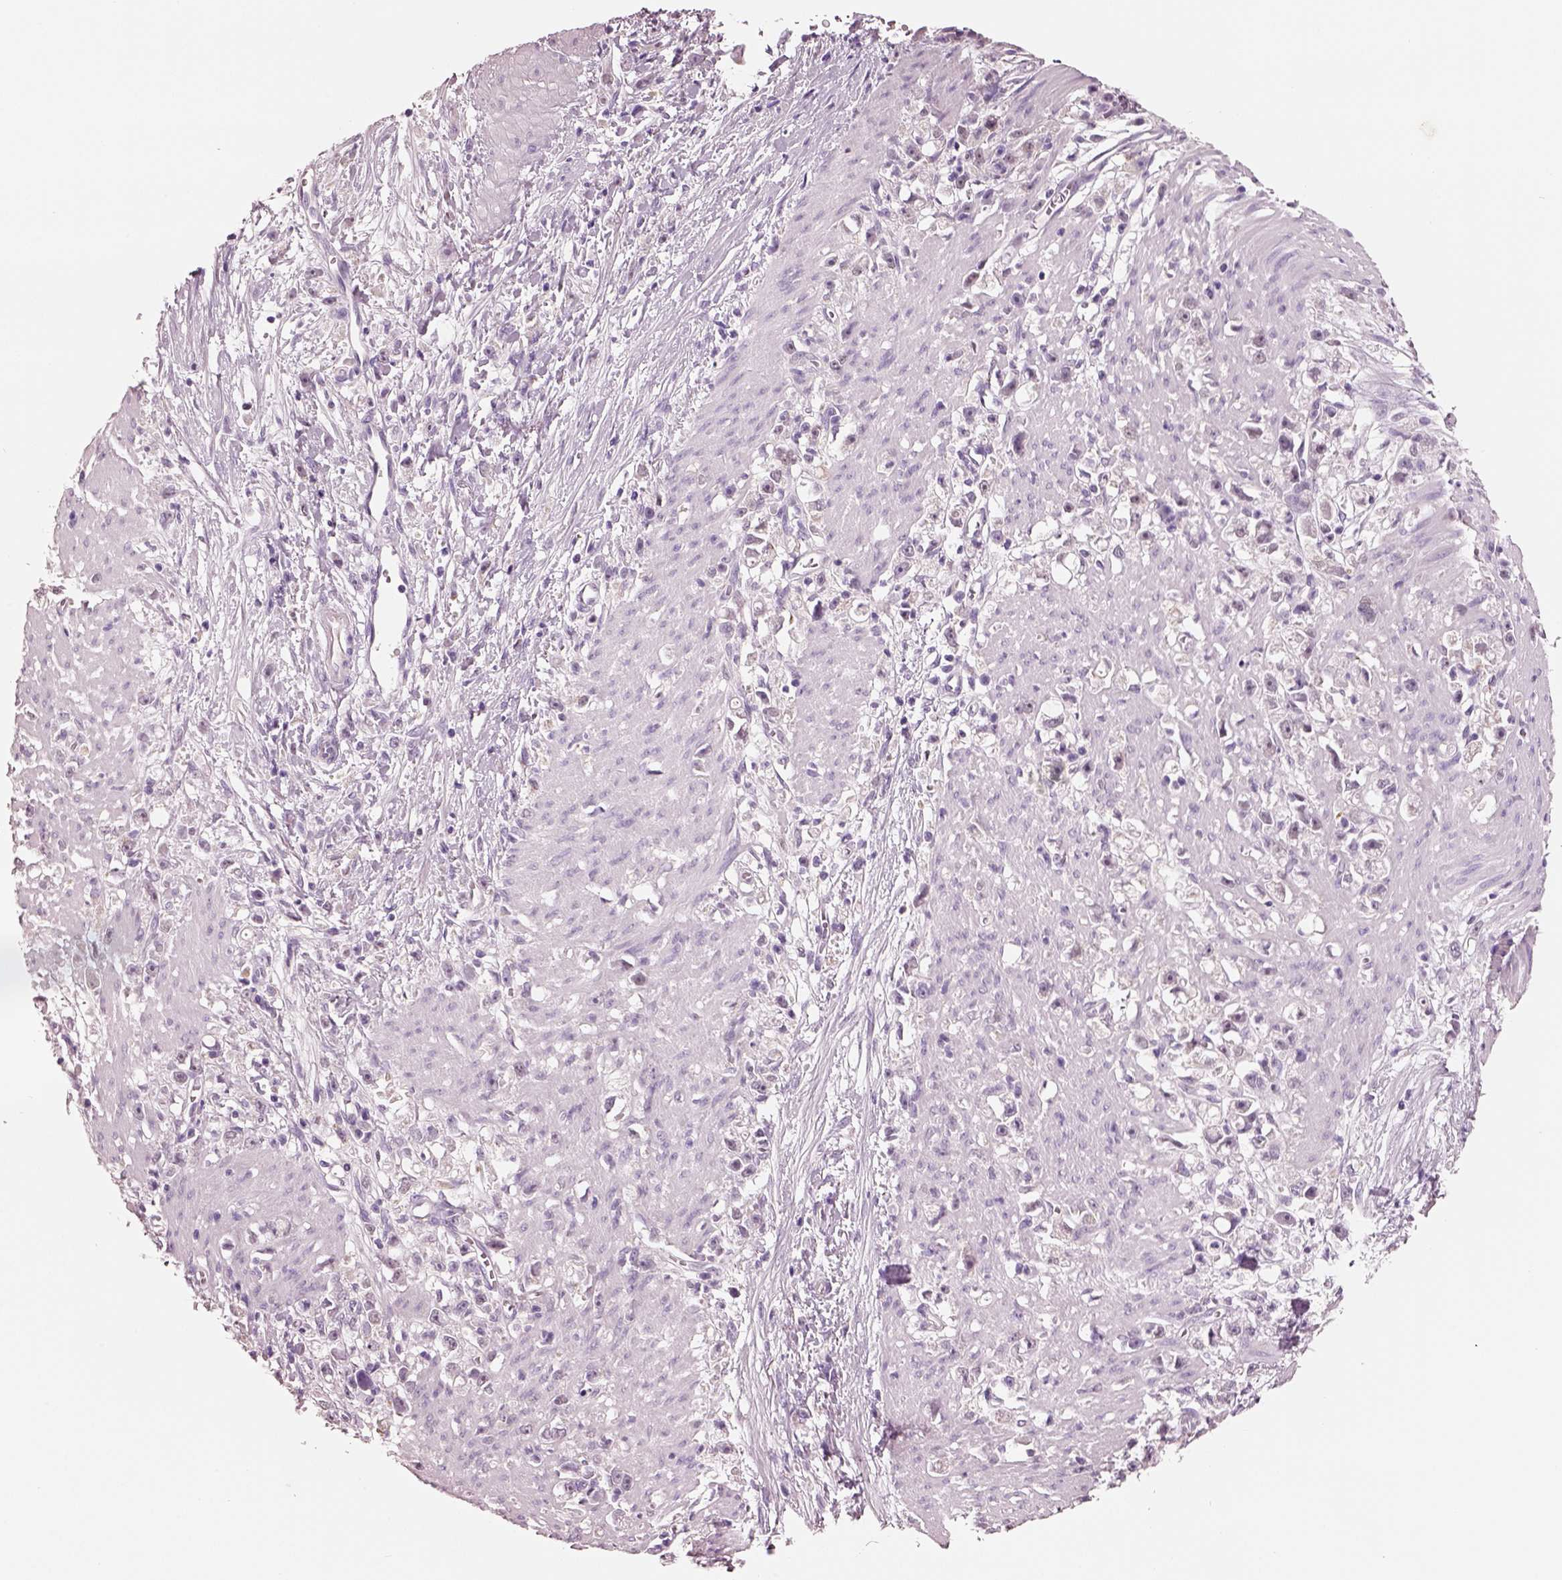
{"staining": {"intensity": "moderate", "quantity": "<25%", "location": "cytoplasmic/membranous"}, "tissue": "stomach cancer", "cell_type": "Tumor cells", "image_type": "cancer", "snomed": [{"axis": "morphology", "description": "Adenocarcinoma, NOS"}, {"axis": "topography", "description": "Stomach"}], "caption": "There is low levels of moderate cytoplasmic/membranous staining in tumor cells of stomach adenocarcinoma, as demonstrated by immunohistochemical staining (brown color).", "gene": "ELSPBP1", "patient": {"sex": "female", "age": 59}}